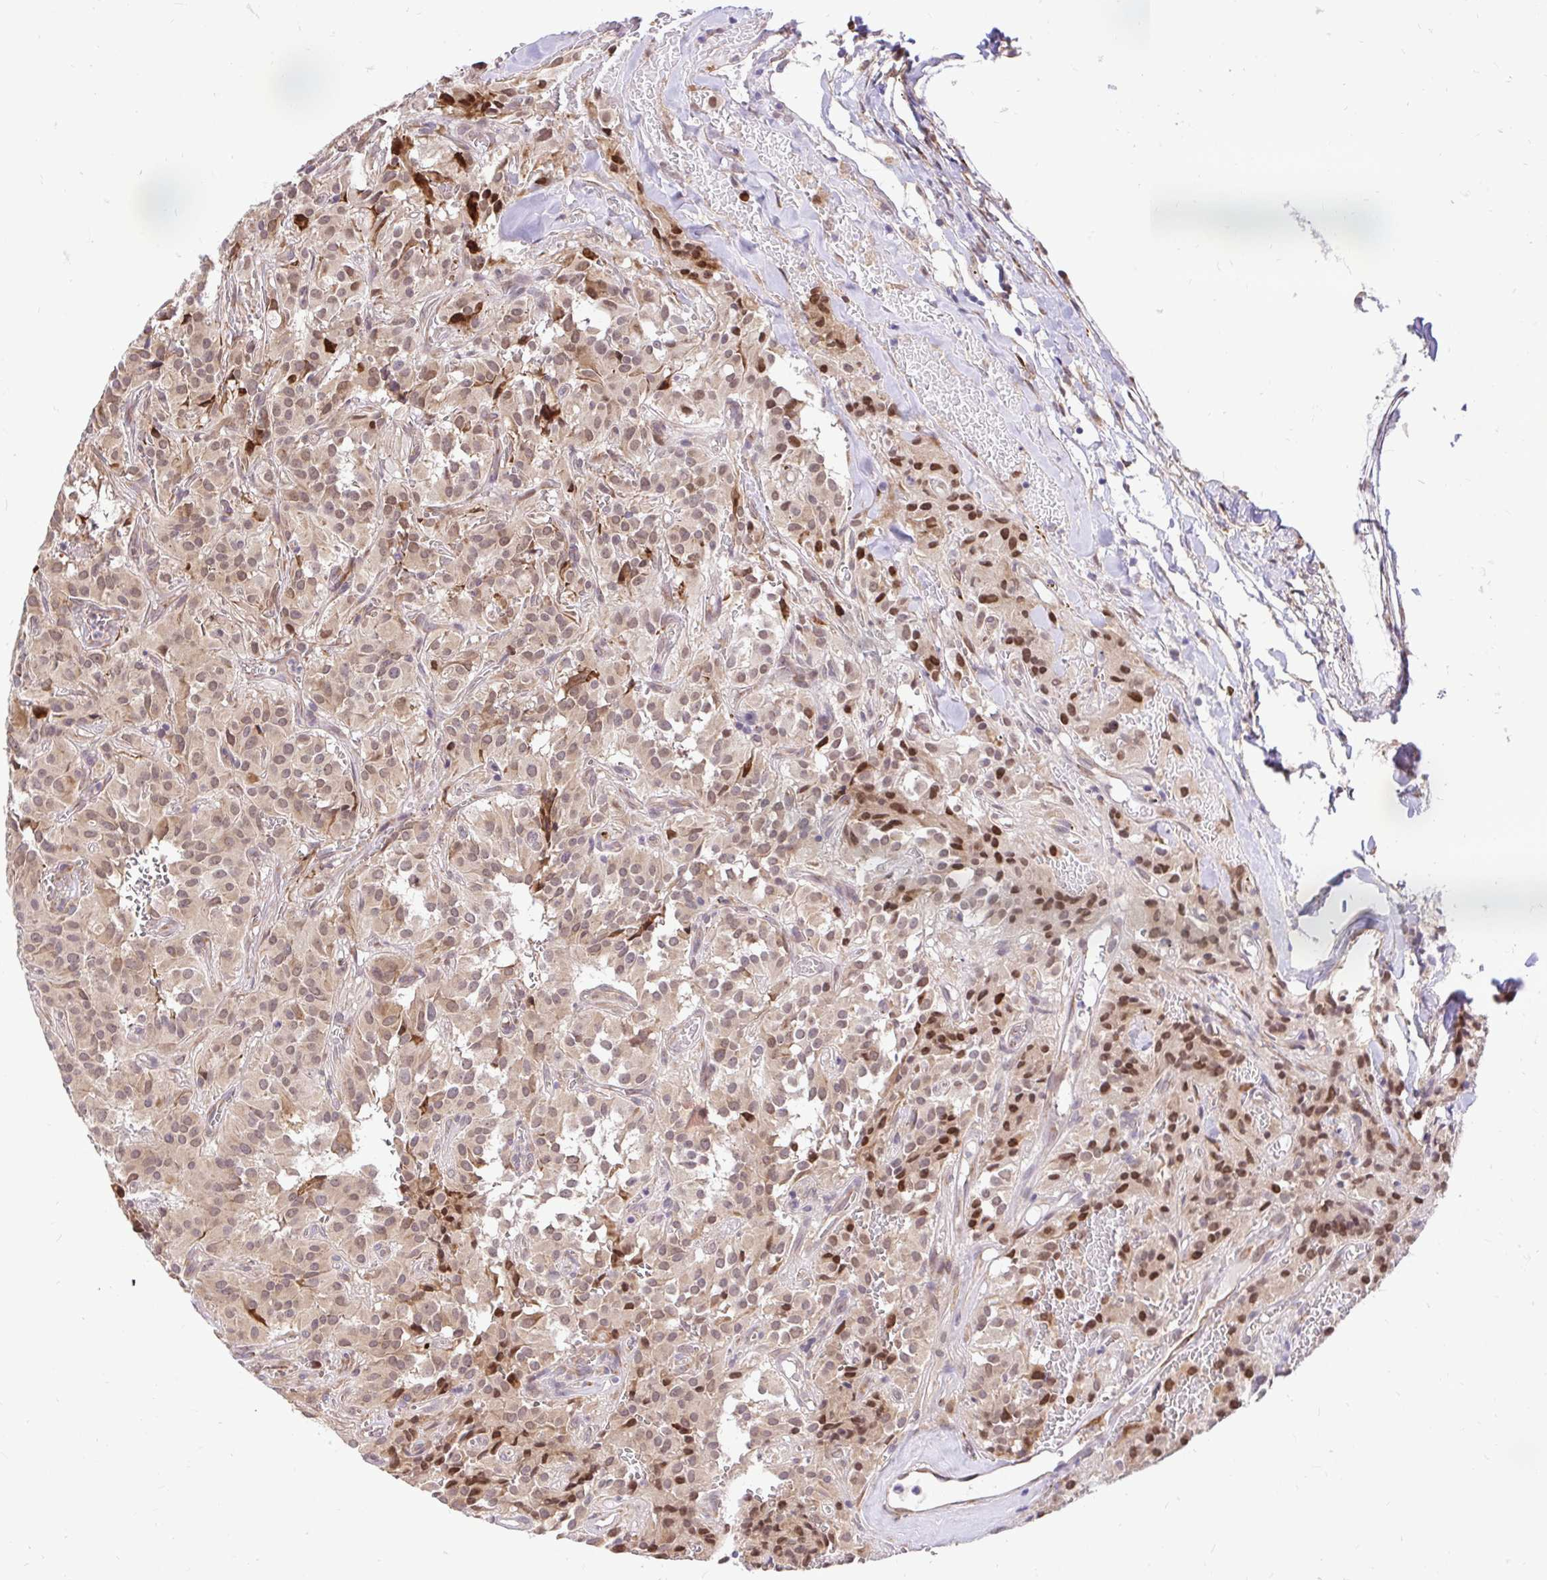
{"staining": {"intensity": "moderate", "quantity": ">75%", "location": "cytoplasmic/membranous,nuclear"}, "tissue": "glioma", "cell_type": "Tumor cells", "image_type": "cancer", "snomed": [{"axis": "morphology", "description": "Glioma, malignant, Low grade"}, {"axis": "topography", "description": "Brain"}], "caption": "This histopathology image reveals immunohistochemistry staining of human malignant glioma (low-grade), with medium moderate cytoplasmic/membranous and nuclear staining in approximately >75% of tumor cells.", "gene": "NAALAD2", "patient": {"sex": "male", "age": 42}}